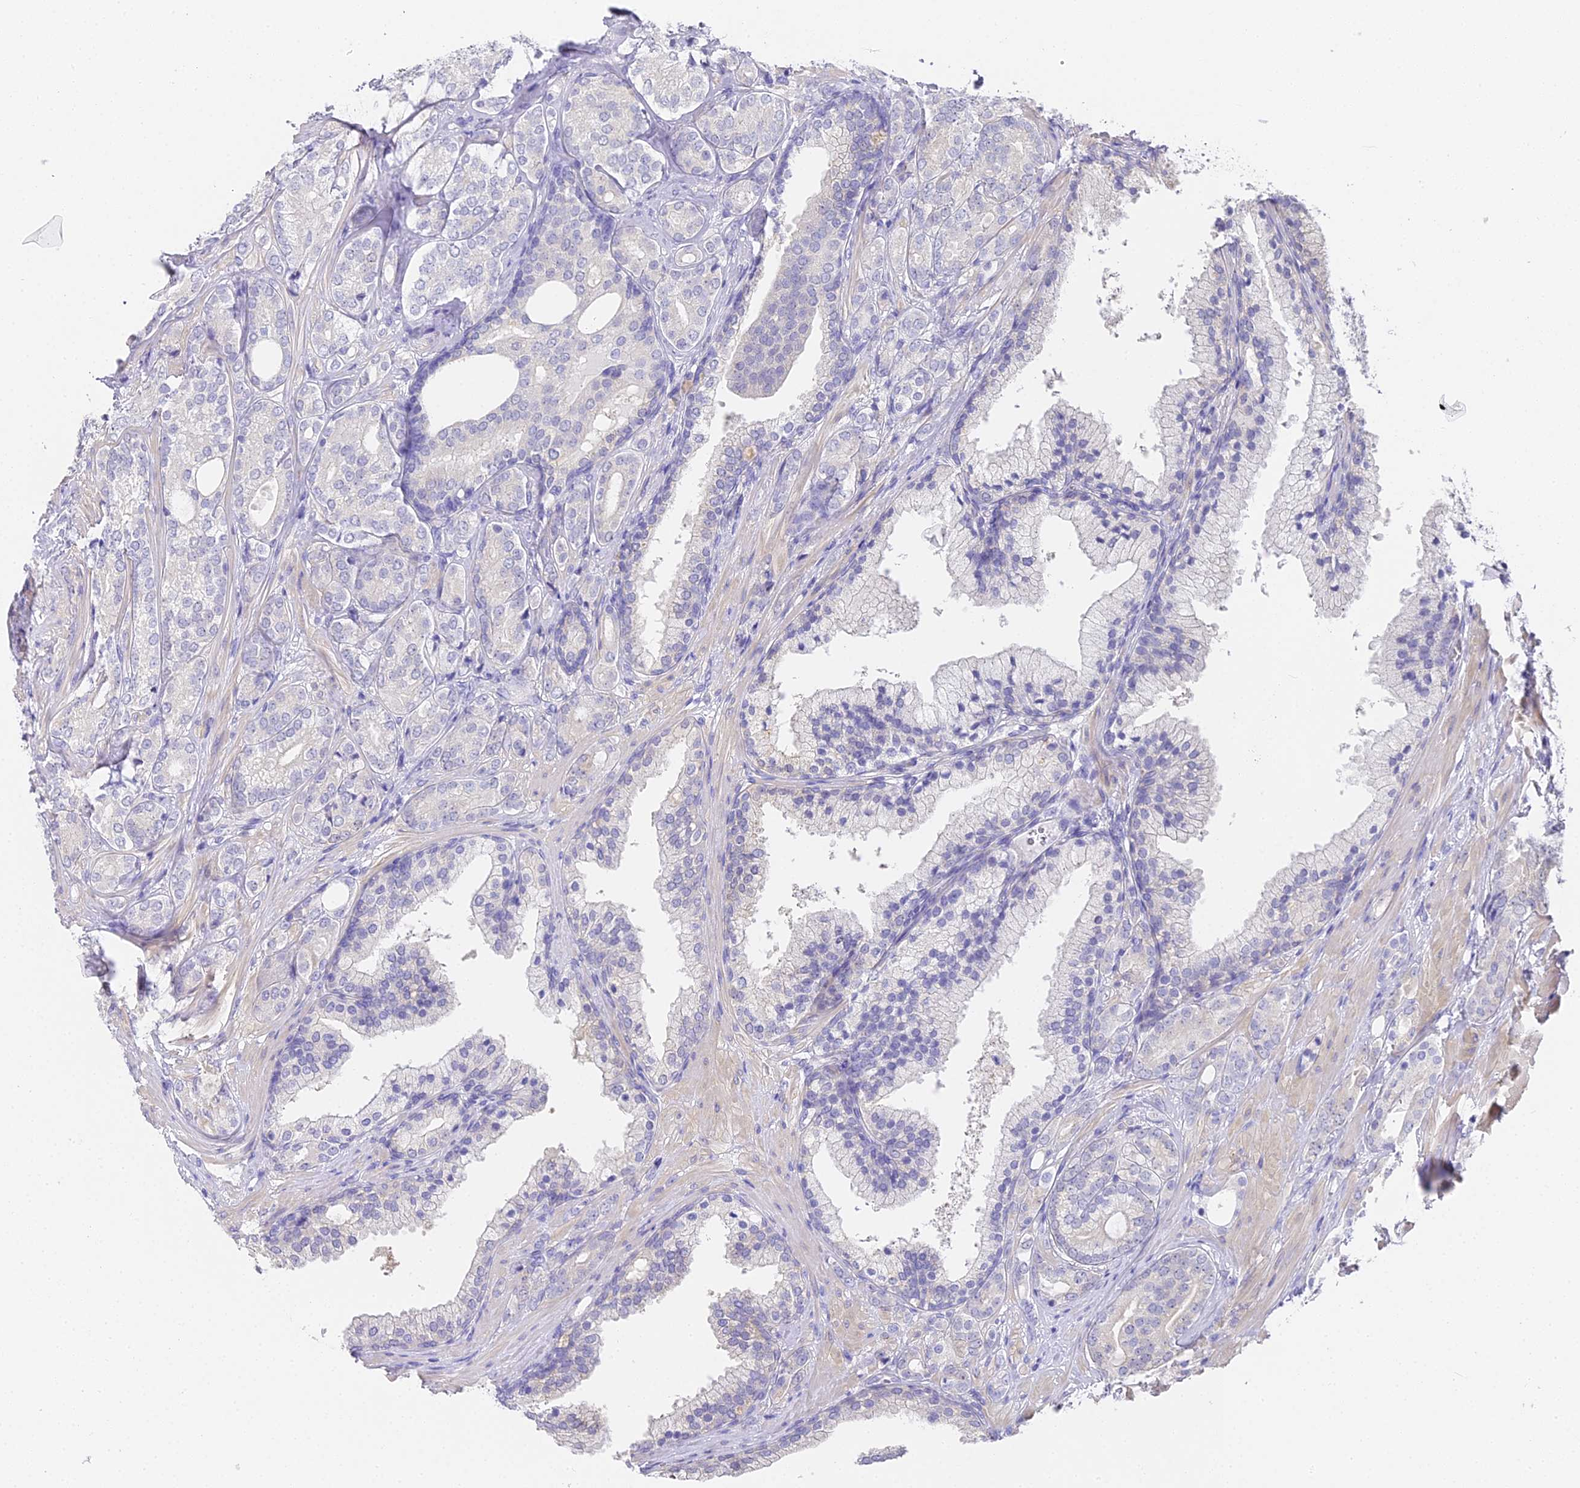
{"staining": {"intensity": "negative", "quantity": "none", "location": "none"}, "tissue": "prostate cancer", "cell_type": "Tumor cells", "image_type": "cancer", "snomed": [{"axis": "morphology", "description": "Adenocarcinoma, High grade"}, {"axis": "topography", "description": "Prostate"}], "caption": "Immunohistochemistry histopathology image of neoplastic tissue: high-grade adenocarcinoma (prostate) stained with DAB (3,3'-diaminobenzidine) exhibits no significant protein staining in tumor cells. The staining was performed using DAB to visualize the protein expression in brown, while the nuclei were stained in blue with hematoxylin (Magnification: 20x).", "gene": "ABHD14A-ACY1", "patient": {"sex": "male", "age": 60}}